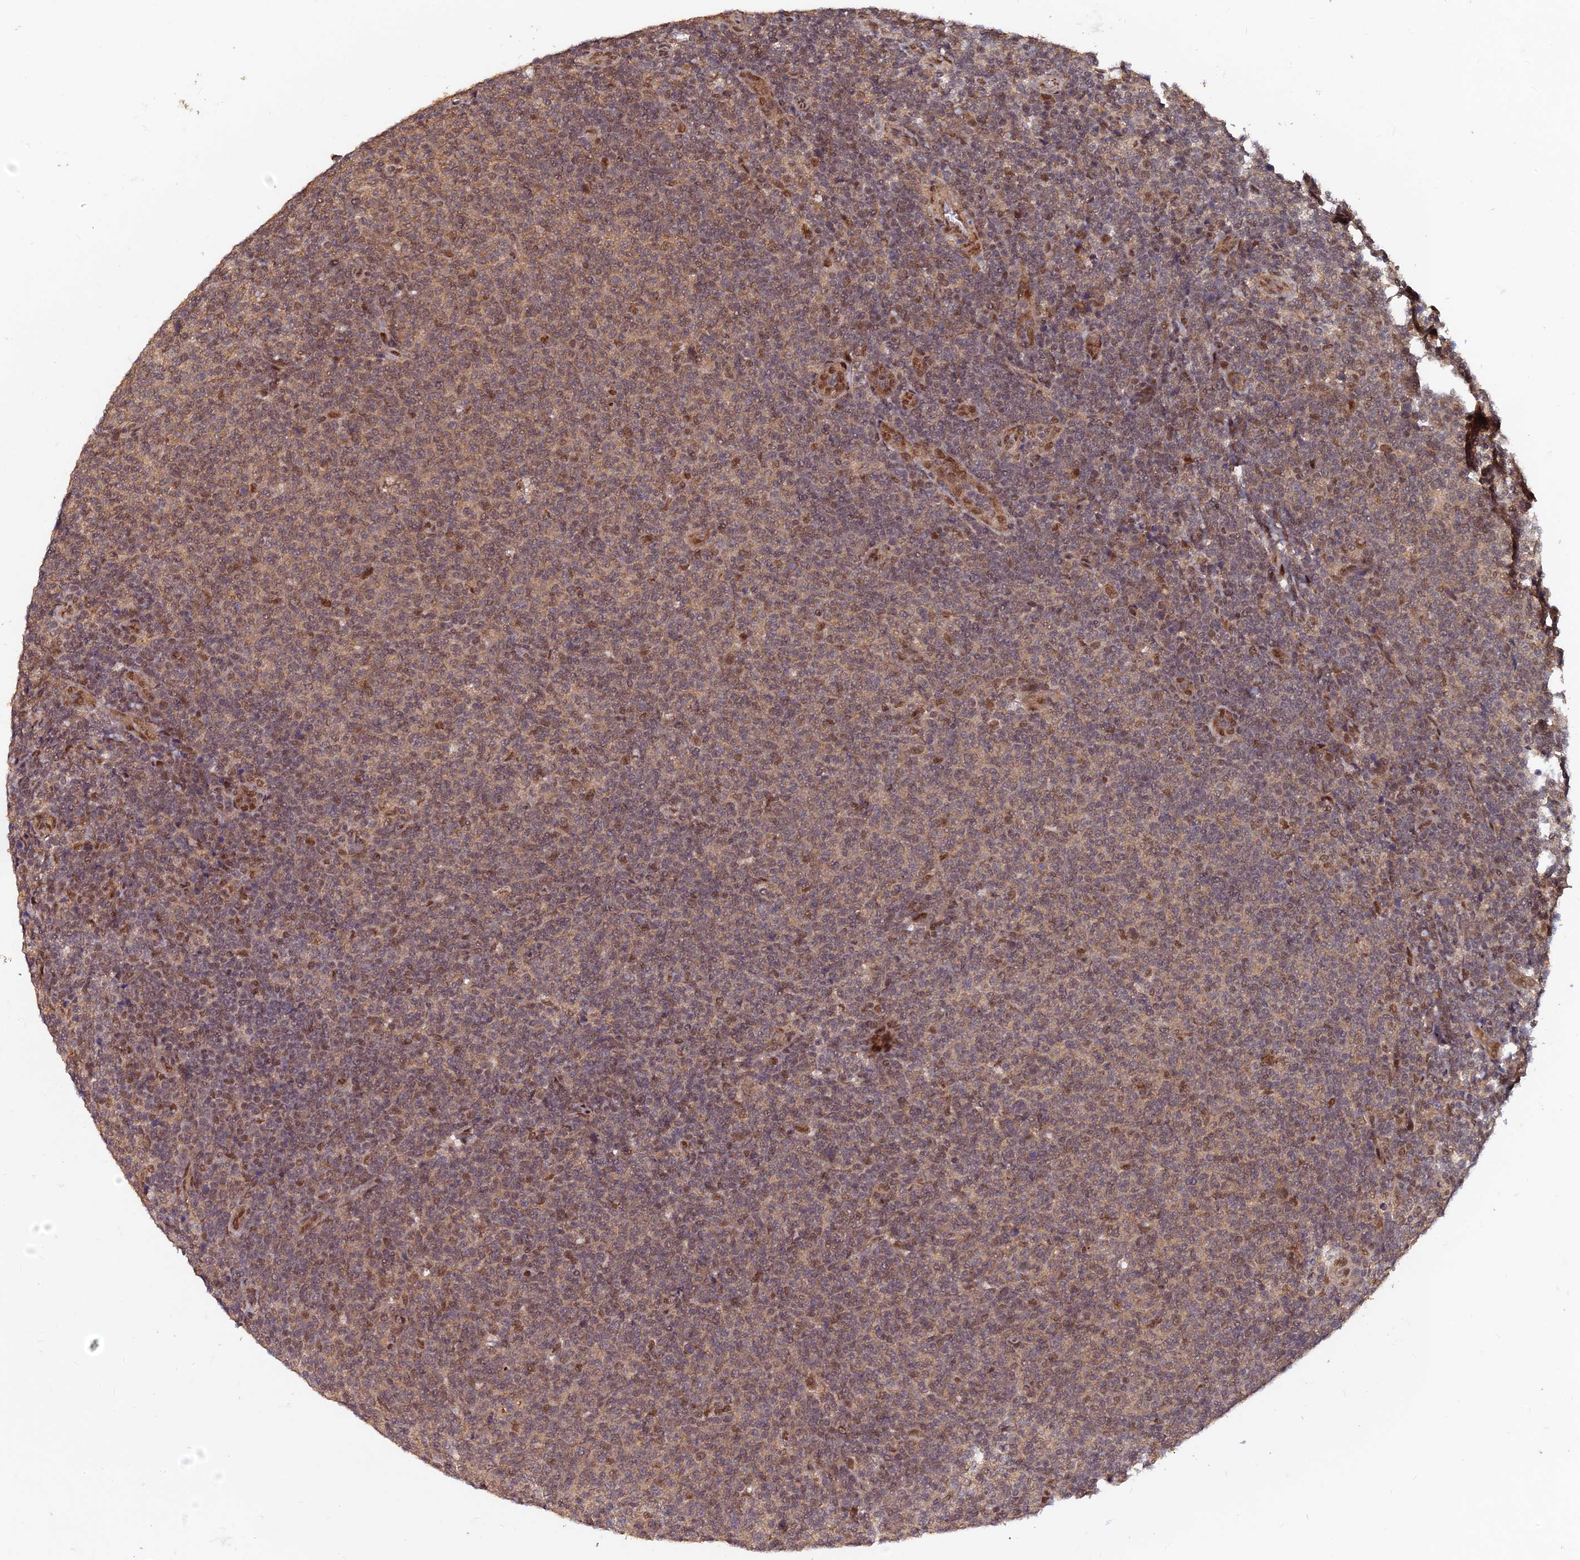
{"staining": {"intensity": "weak", "quantity": "25%-75%", "location": "nuclear"}, "tissue": "lymphoma", "cell_type": "Tumor cells", "image_type": "cancer", "snomed": [{"axis": "morphology", "description": "Malignant lymphoma, non-Hodgkin's type, Low grade"}, {"axis": "topography", "description": "Lymph node"}], "caption": "Lymphoma stained with IHC exhibits weak nuclear expression in approximately 25%-75% of tumor cells. The staining was performed using DAB (3,3'-diaminobenzidine) to visualize the protein expression in brown, while the nuclei were stained in blue with hematoxylin (Magnification: 20x).", "gene": "FAM53C", "patient": {"sex": "male", "age": 66}}